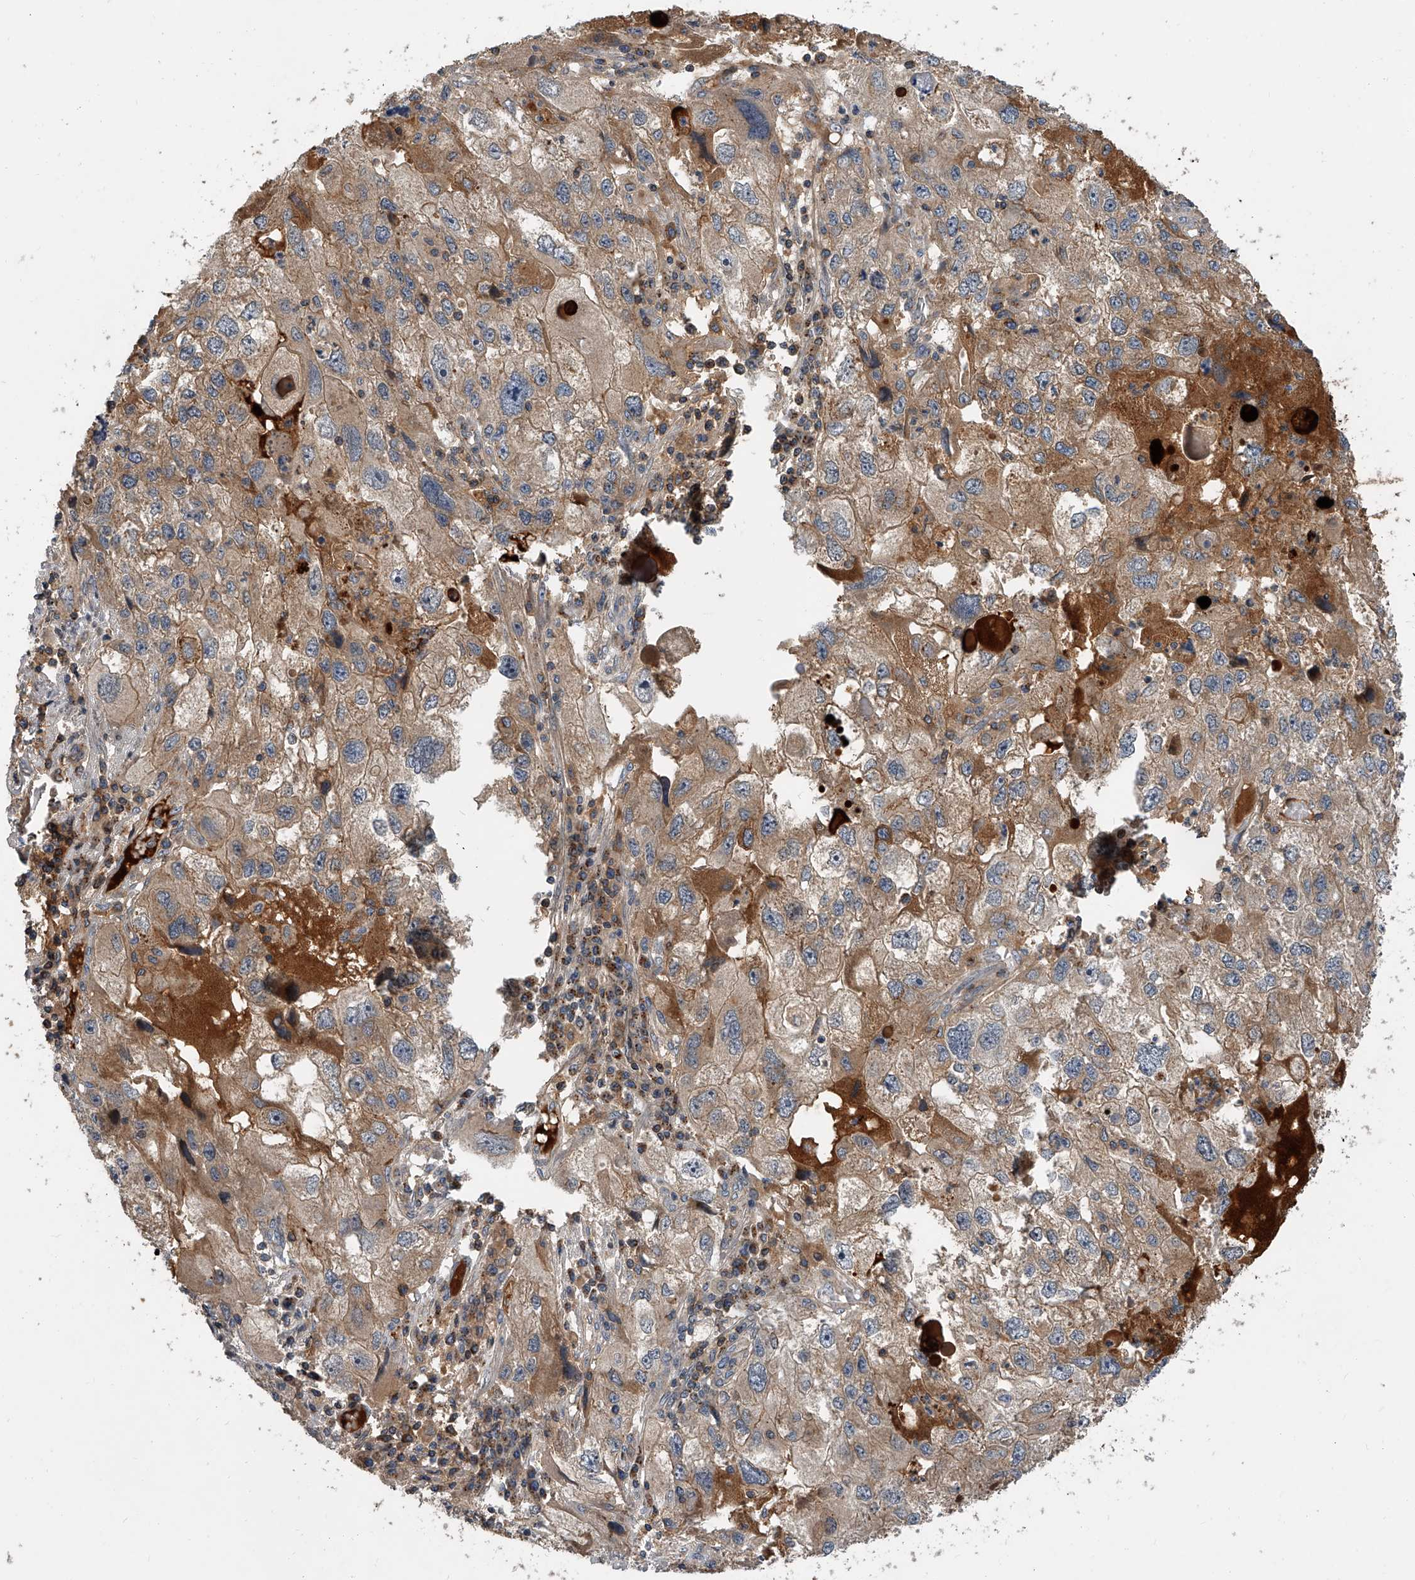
{"staining": {"intensity": "weak", "quantity": "25%-75%", "location": "cytoplasmic/membranous"}, "tissue": "endometrial cancer", "cell_type": "Tumor cells", "image_type": "cancer", "snomed": [{"axis": "morphology", "description": "Adenocarcinoma, NOS"}, {"axis": "topography", "description": "Endometrium"}], "caption": "IHC of adenocarcinoma (endometrial) exhibits low levels of weak cytoplasmic/membranous expression in about 25%-75% of tumor cells. Using DAB (3,3'-diaminobenzidine) (brown) and hematoxylin (blue) stains, captured at high magnification using brightfield microscopy.", "gene": "USP47", "patient": {"sex": "female", "age": 49}}